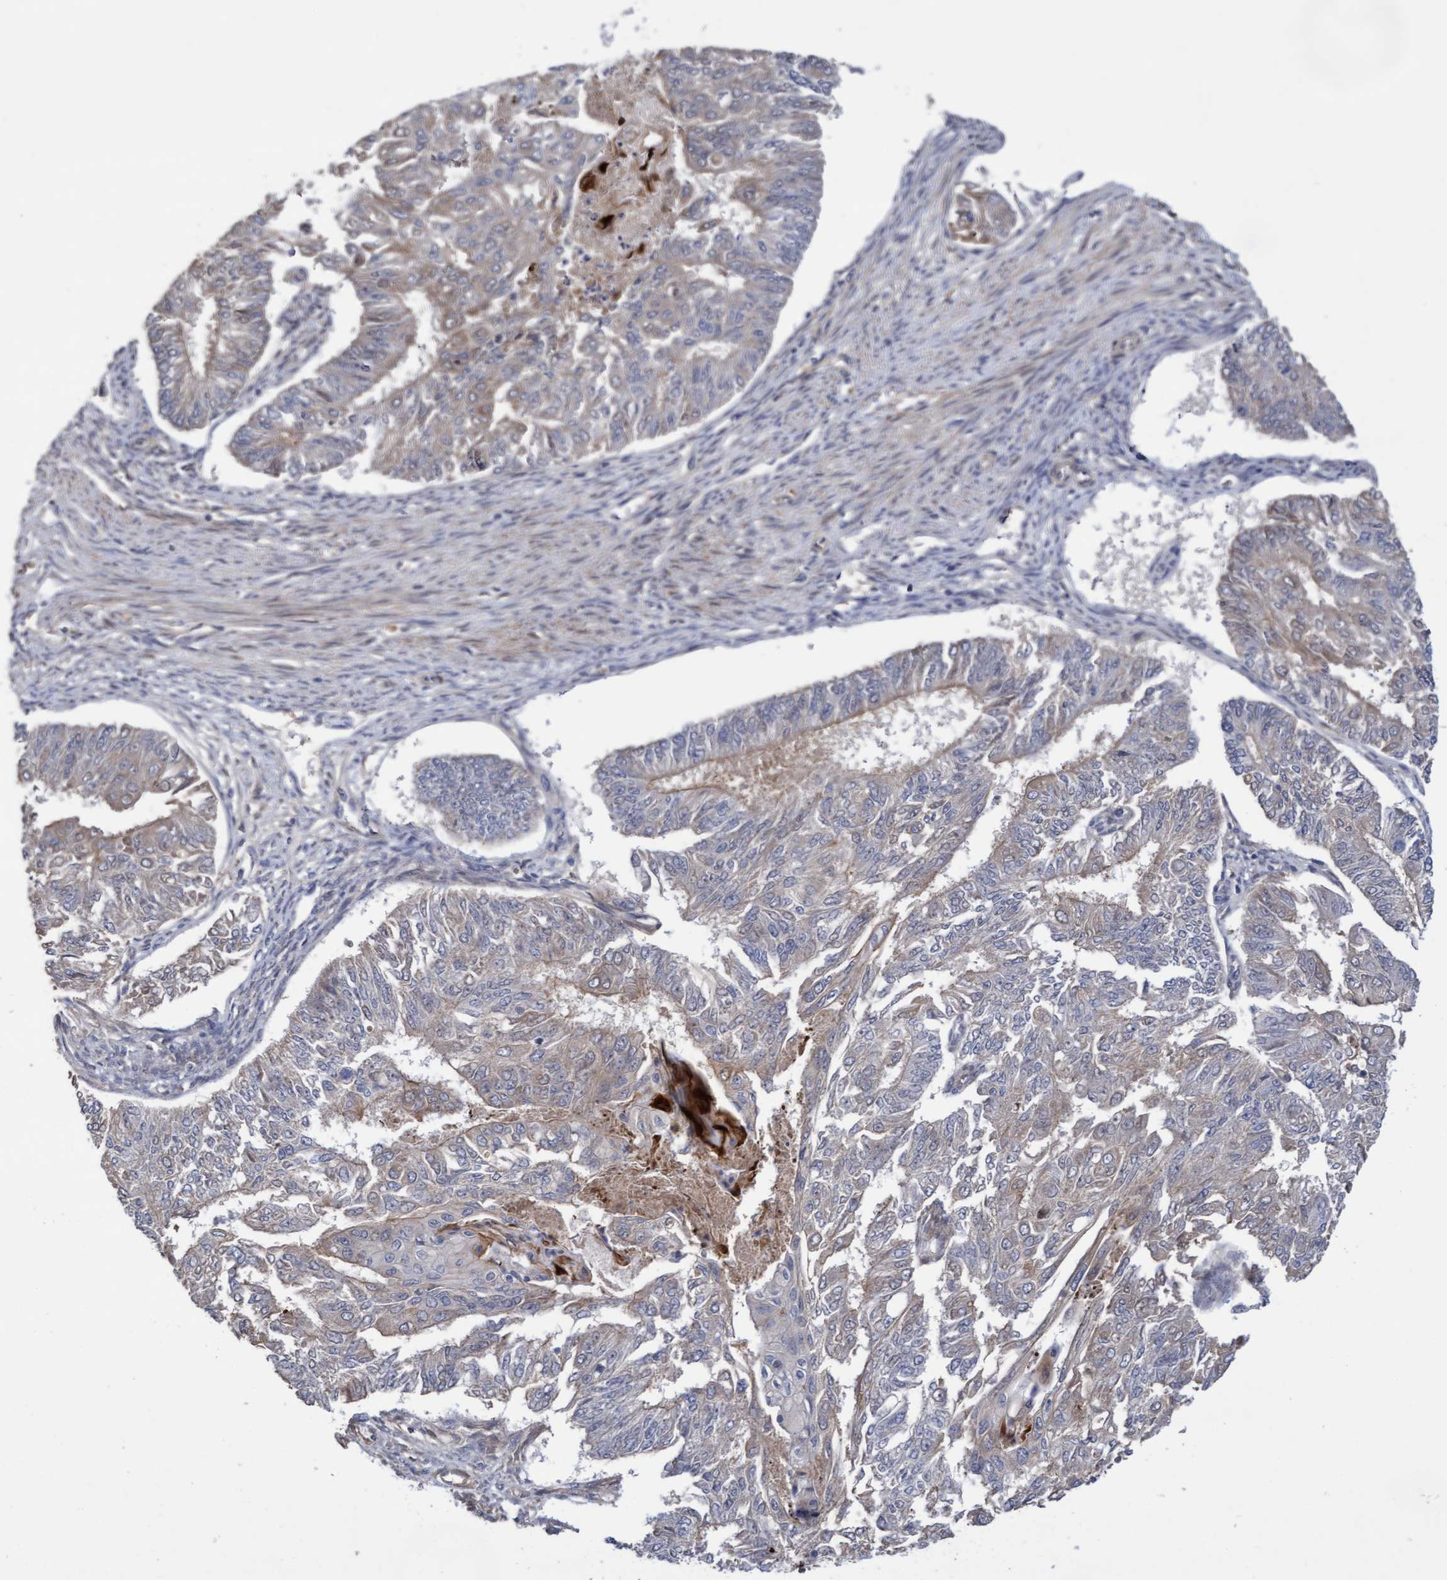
{"staining": {"intensity": "weak", "quantity": "<25%", "location": "cytoplasmic/membranous"}, "tissue": "endometrial cancer", "cell_type": "Tumor cells", "image_type": "cancer", "snomed": [{"axis": "morphology", "description": "Adenocarcinoma, NOS"}, {"axis": "topography", "description": "Endometrium"}], "caption": "IHC histopathology image of endometrial cancer (adenocarcinoma) stained for a protein (brown), which demonstrates no expression in tumor cells. (DAB (3,3'-diaminobenzidine) IHC with hematoxylin counter stain).", "gene": "COBL", "patient": {"sex": "female", "age": 32}}